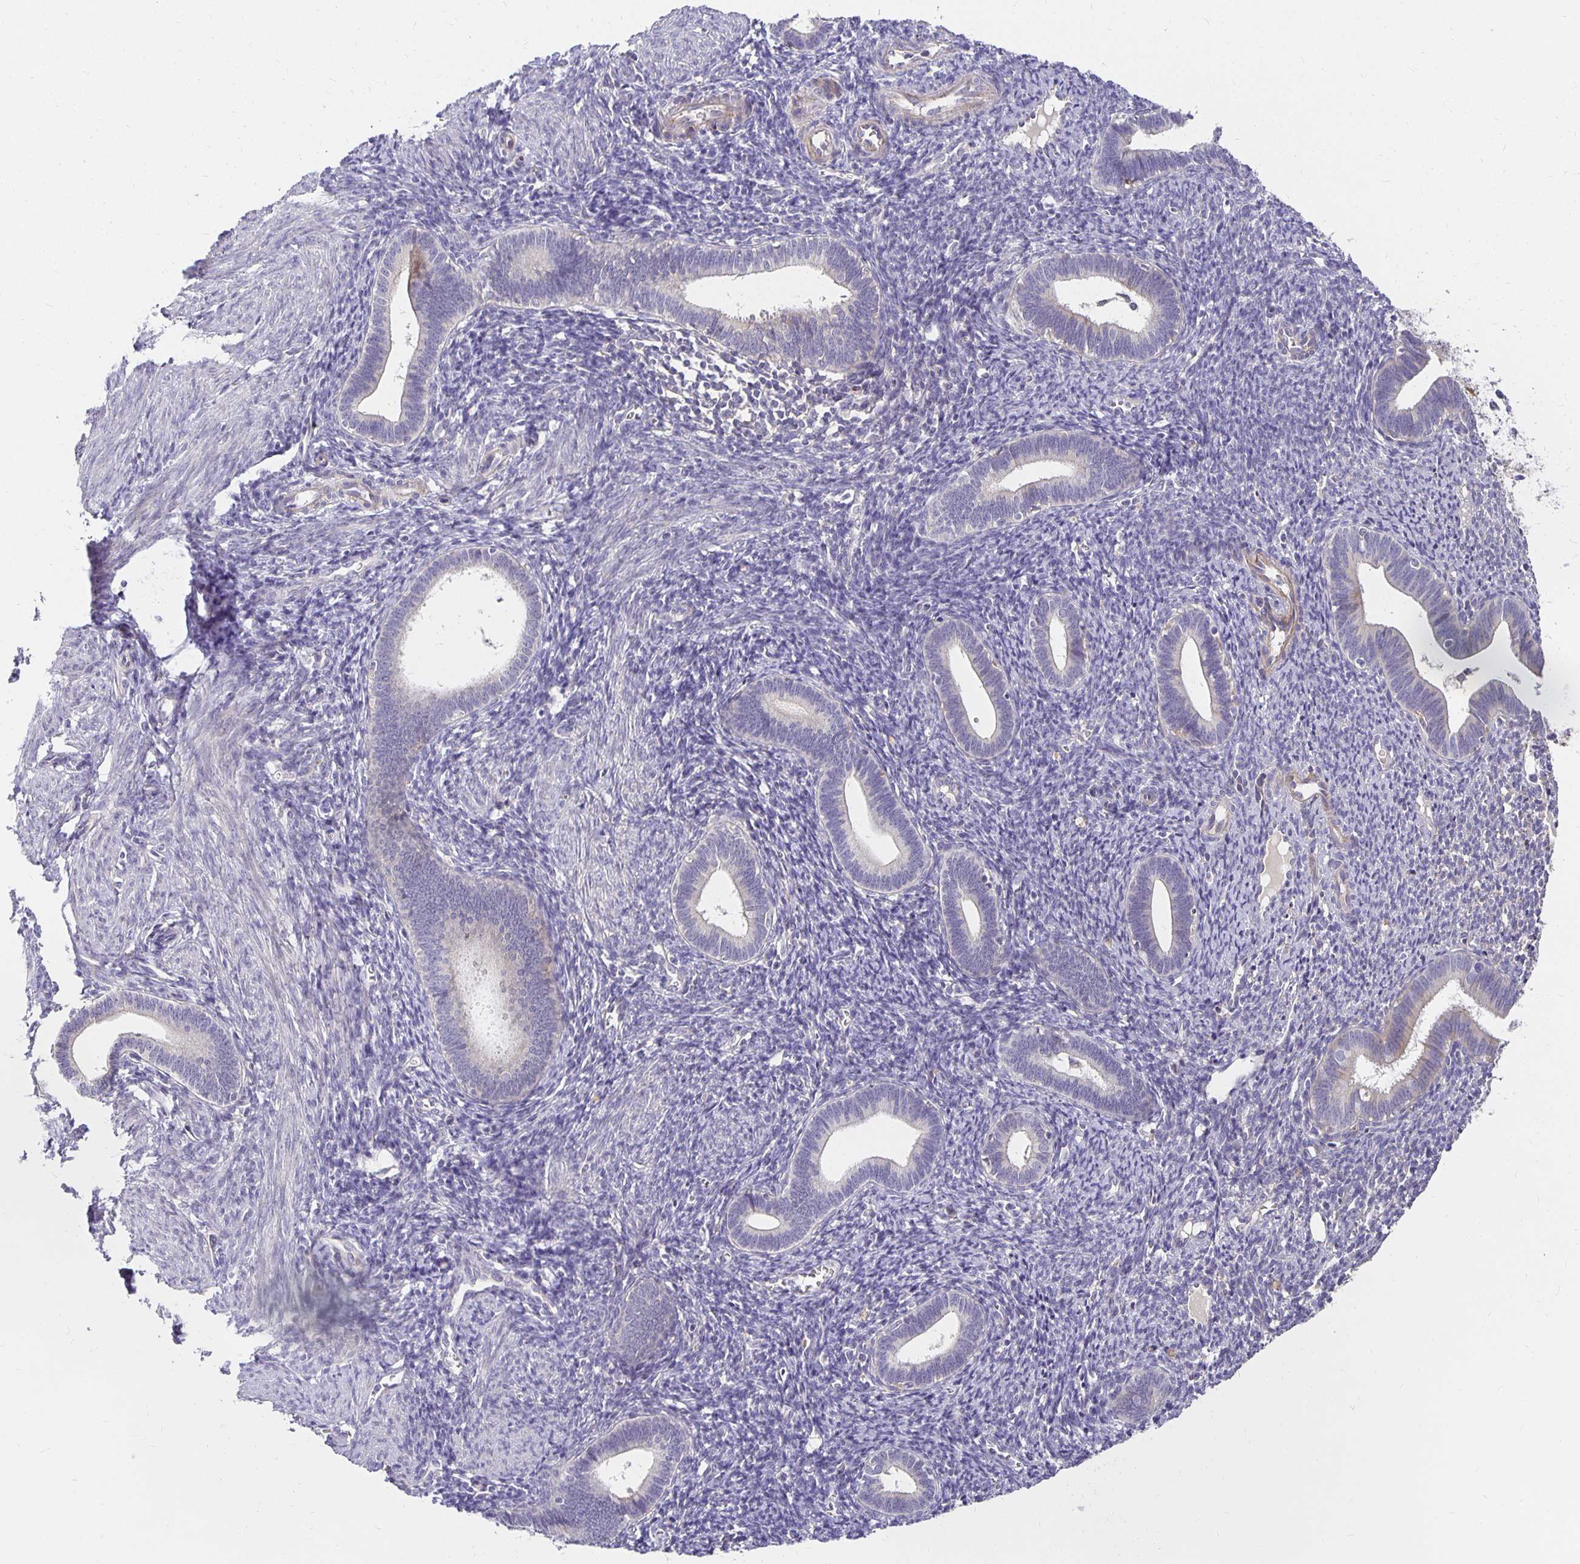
{"staining": {"intensity": "negative", "quantity": "none", "location": "none"}, "tissue": "endometrium", "cell_type": "Cells in endometrial stroma", "image_type": "normal", "snomed": [{"axis": "morphology", "description": "Normal tissue, NOS"}, {"axis": "topography", "description": "Endometrium"}], "caption": "IHC of benign human endometrium shows no positivity in cells in endometrial stroma.", "gene": "PLOD1", "patient": {"sex": "female", "age": 41}}